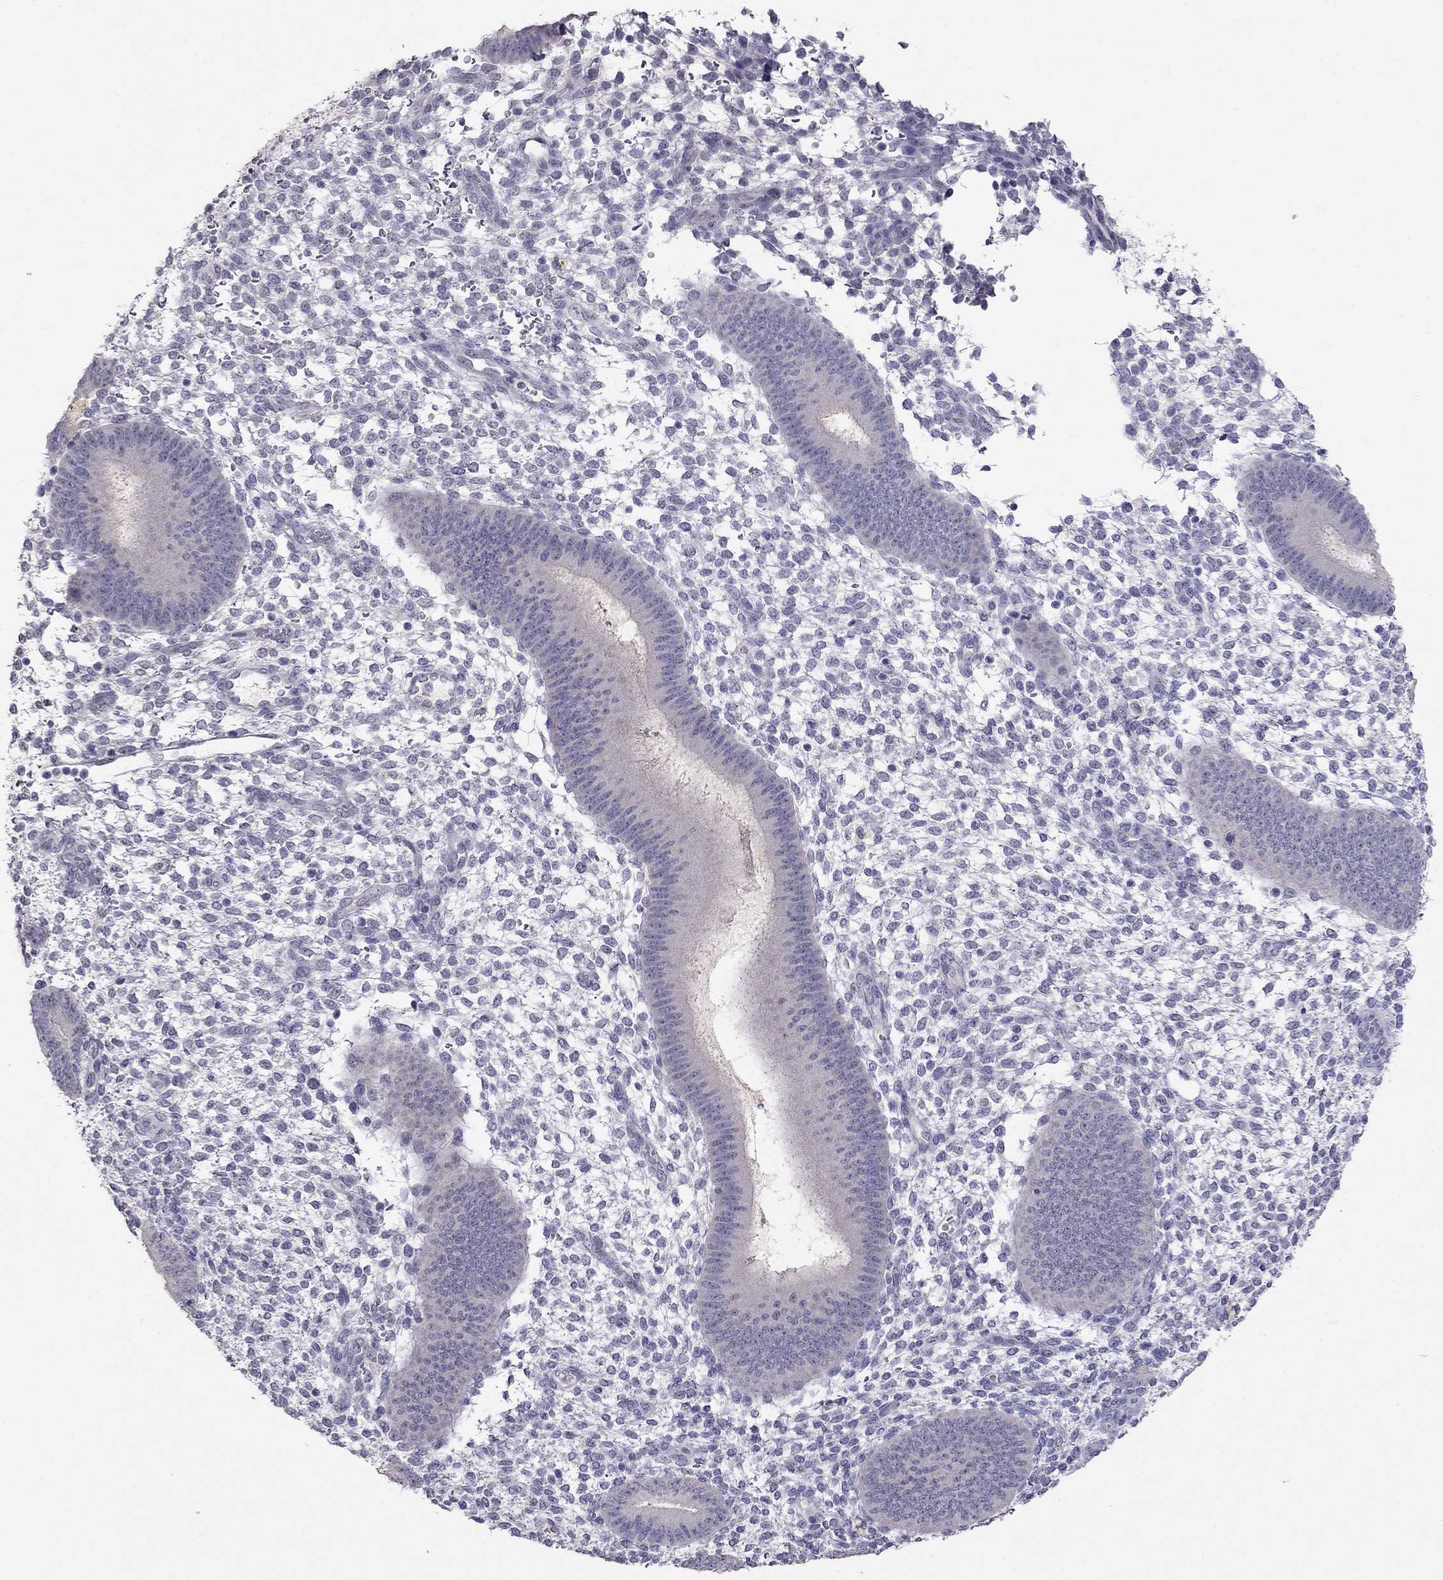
{"staining": {"intensity": "negative", "quantity": "none", "location": "none"}, "tissue": "endometrium", "cell_type": "Cells in endometrial stroma", "image_type": "normal", "snomed": [{"axis": "morphology", "description": "Normal tissue, NOS"}, {"axis": "topography", "description": "Endometrium"}], "caption": "Endometrium was stained to show a protein in brown. There is no significant positivity in cells in endometrial stroma.", "gene": "MYO3B", "patient": {"sex": "female", "age": 39}}